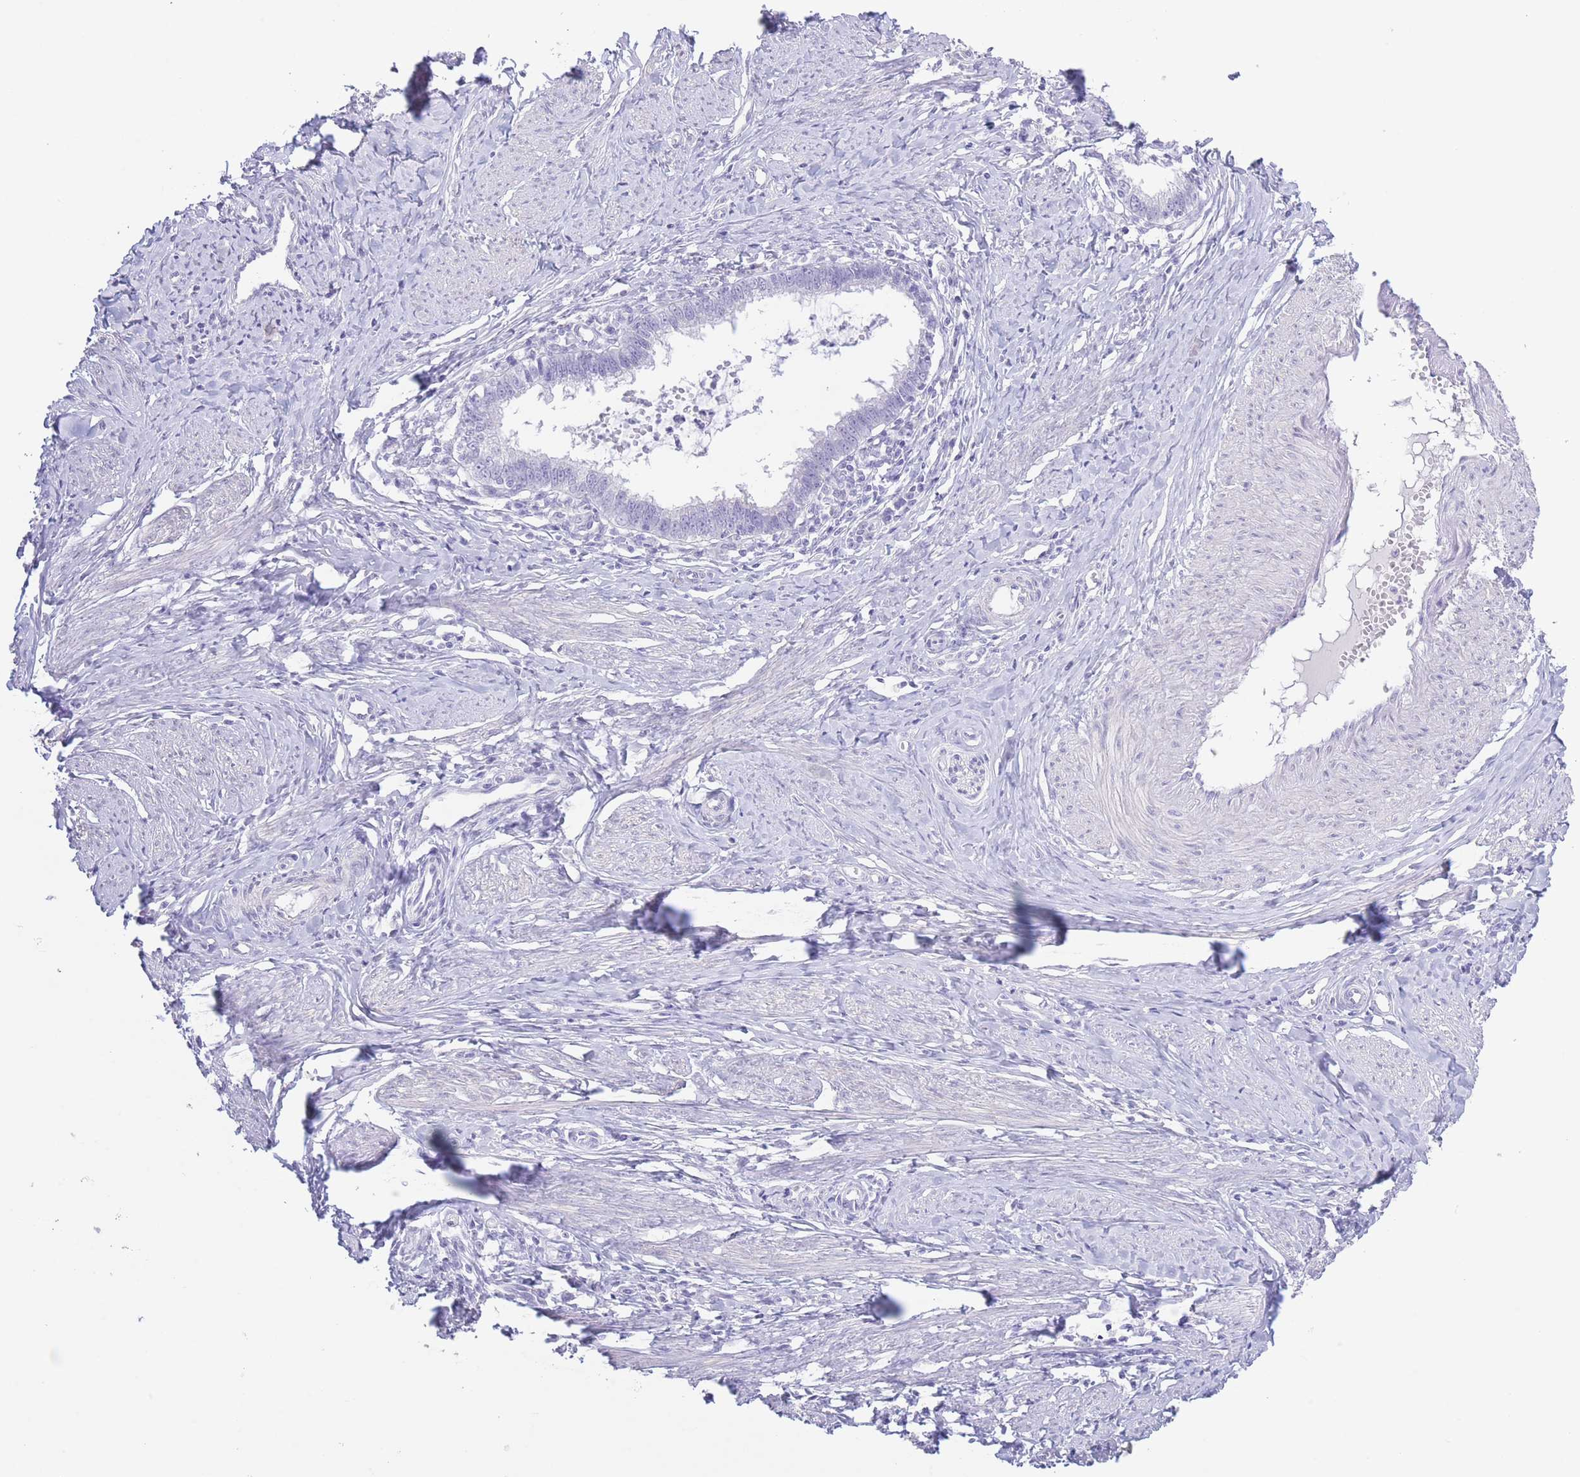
{"staining": {"intensity": "negative", "quantity": "none", "location": "none"}, "tissue": "cervical cancer", "cell_type": "Tumor cells", "image_type": "cancer", "snomed": [{"axis": "morphology", "description": "Adenocarcinoma, NOS"}, {"axis": "topography", "description": "Cervix"}], "caption": "DAB immunohistochemical staining of cervical adenocarcinoma shows no significant positivity in tumor cells.", "gene": "PKLR", "patient": {"sex": "female", "age": 36}}